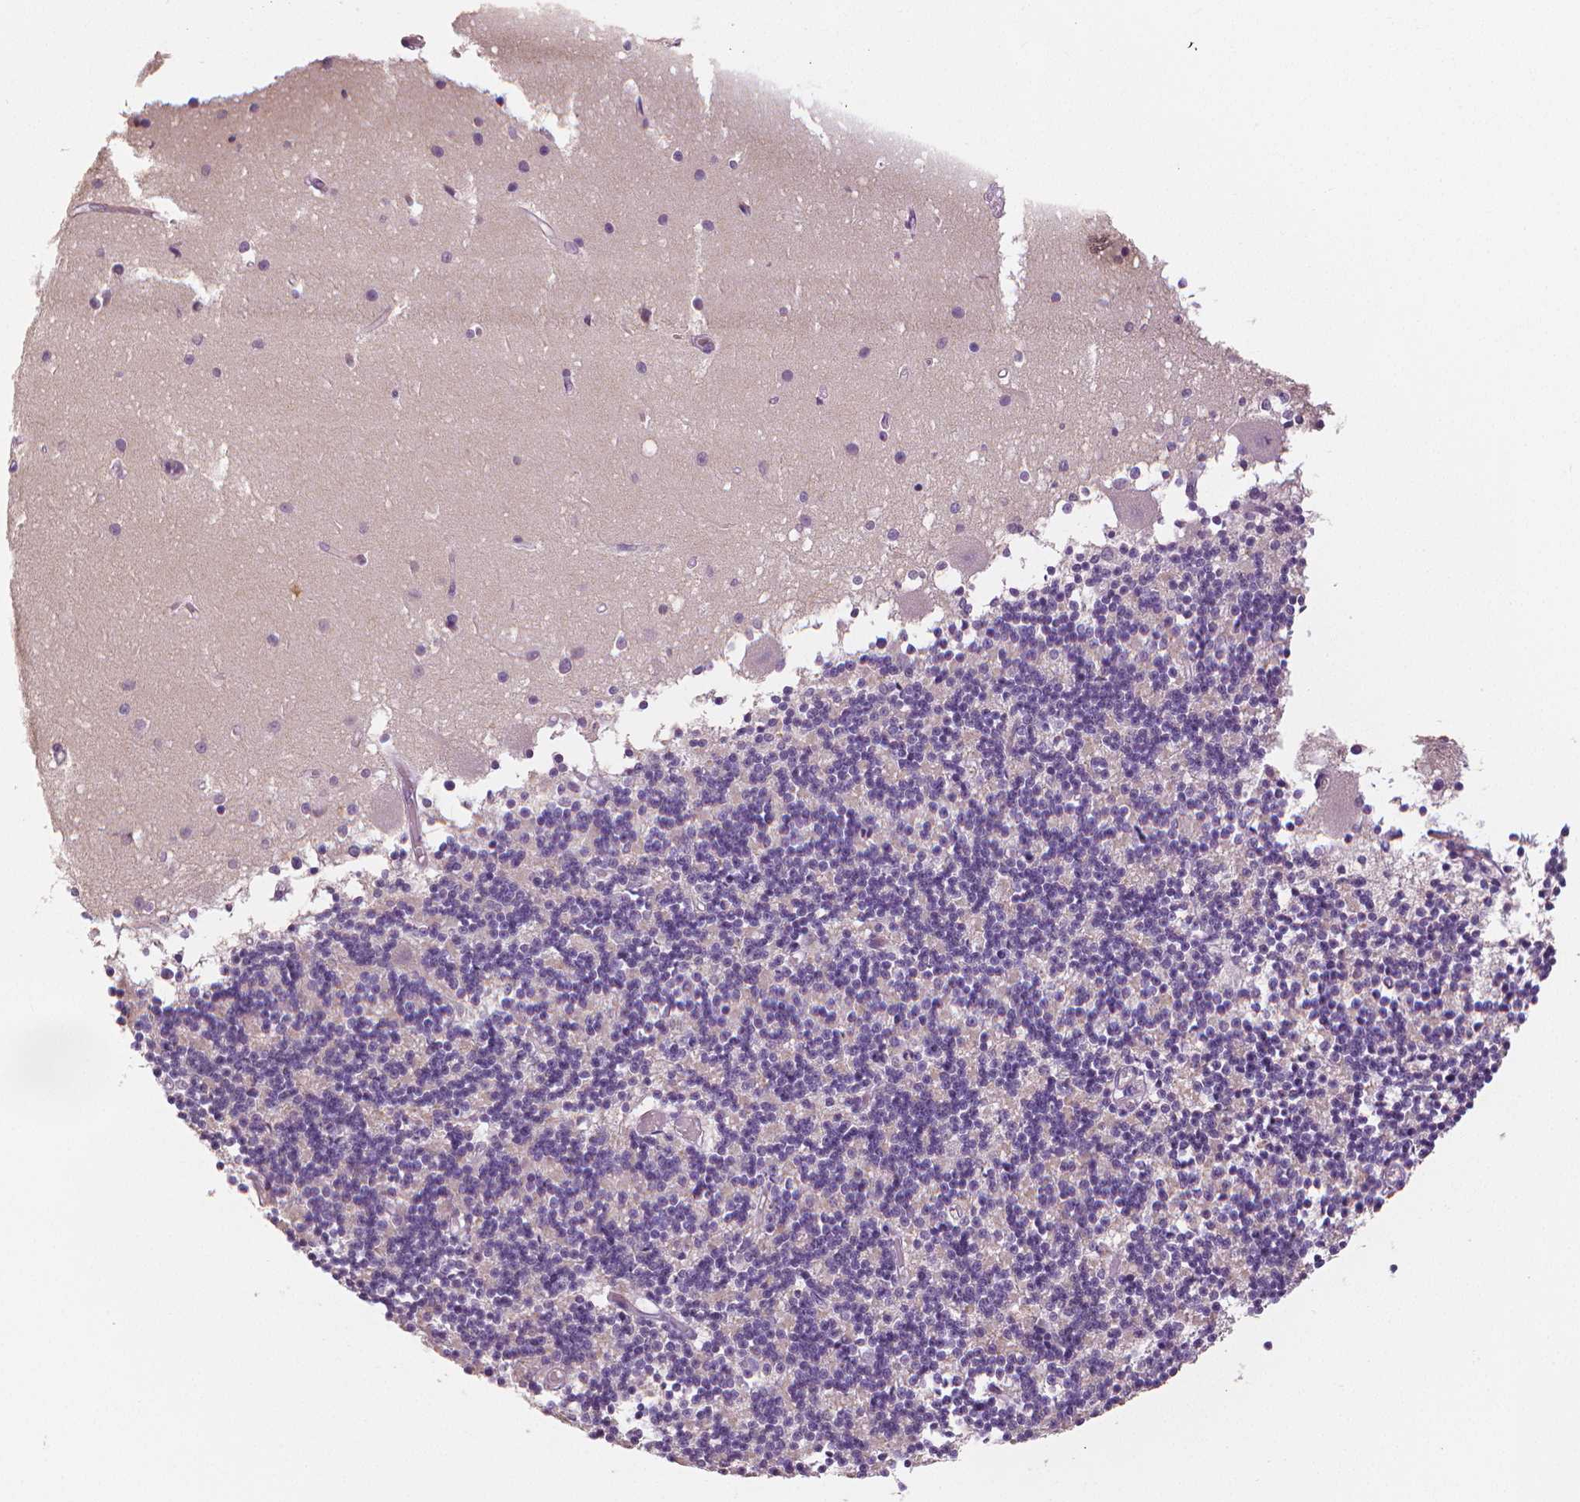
{"staining": {"intensity": "negative", "quantity": "none", "location": "none"}, "tissue": "cerebellum", "cell_type": "Cells in granular layer", "image_type": "normal", "snomed": [{"axis": "morphology", "description": "Normal tissue, NOS"}, {"axis": "topography", "description": "Cerebellum"}], "caption": "A high-resolution photomicrograph shows immunohistochemistry staining of normal cerebellum, which shows no significant staining in cells in granular layer.", "gene": "MKI67", "patient": {"sex": "male", "age": 54}}